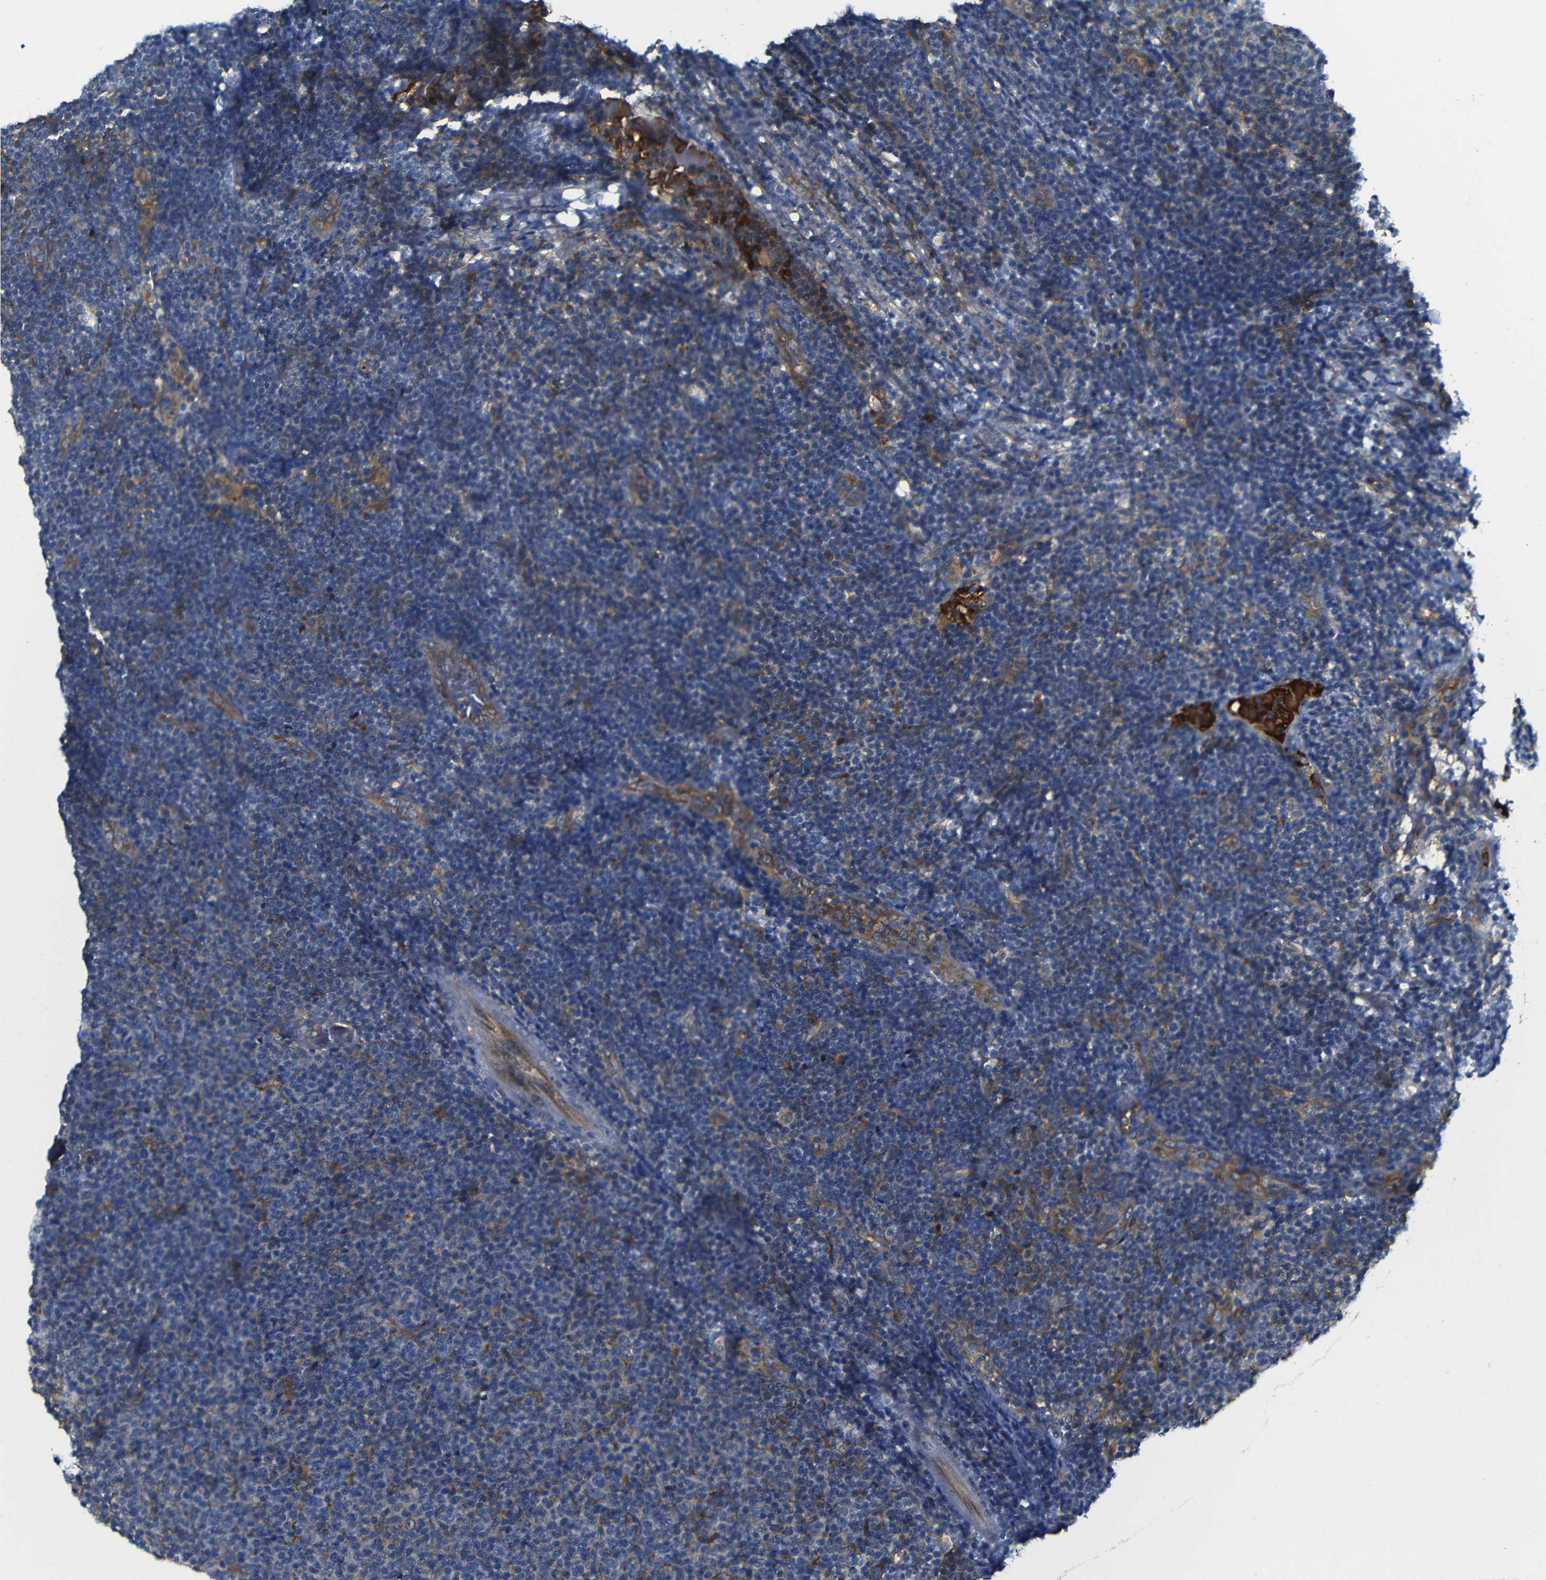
{"staining": {"intensity": "moderate", "quantity": "<25%", "location": "cytoplasmic/membranous"}, "tissue": "lymphoma", "cell_type": "Tumor cells", "image_type": "cancer", "snomed": [{"axis": "morphology", "description": "Malignant lymphoma, non-Hodgkin's type, Low grade"}, {"axis": "topography", "description": "Lymph node"}], "caption": "Immunohistochemistry (IHC) staining of low-grade malignant lymphoma, non-Hodgkin's type, which displays low levels of moderate cytoplasmic/membranous expression in approximately <25% of tumor cells indicating moderate cytoplasmic/membranous protein expression. The staining was performed using DAB (brown) for protein detection and nuclei were counterstained in hematoxylin (blue).", "gene": "CLCC1", "patient": {"sex": "male", "age": 66}}